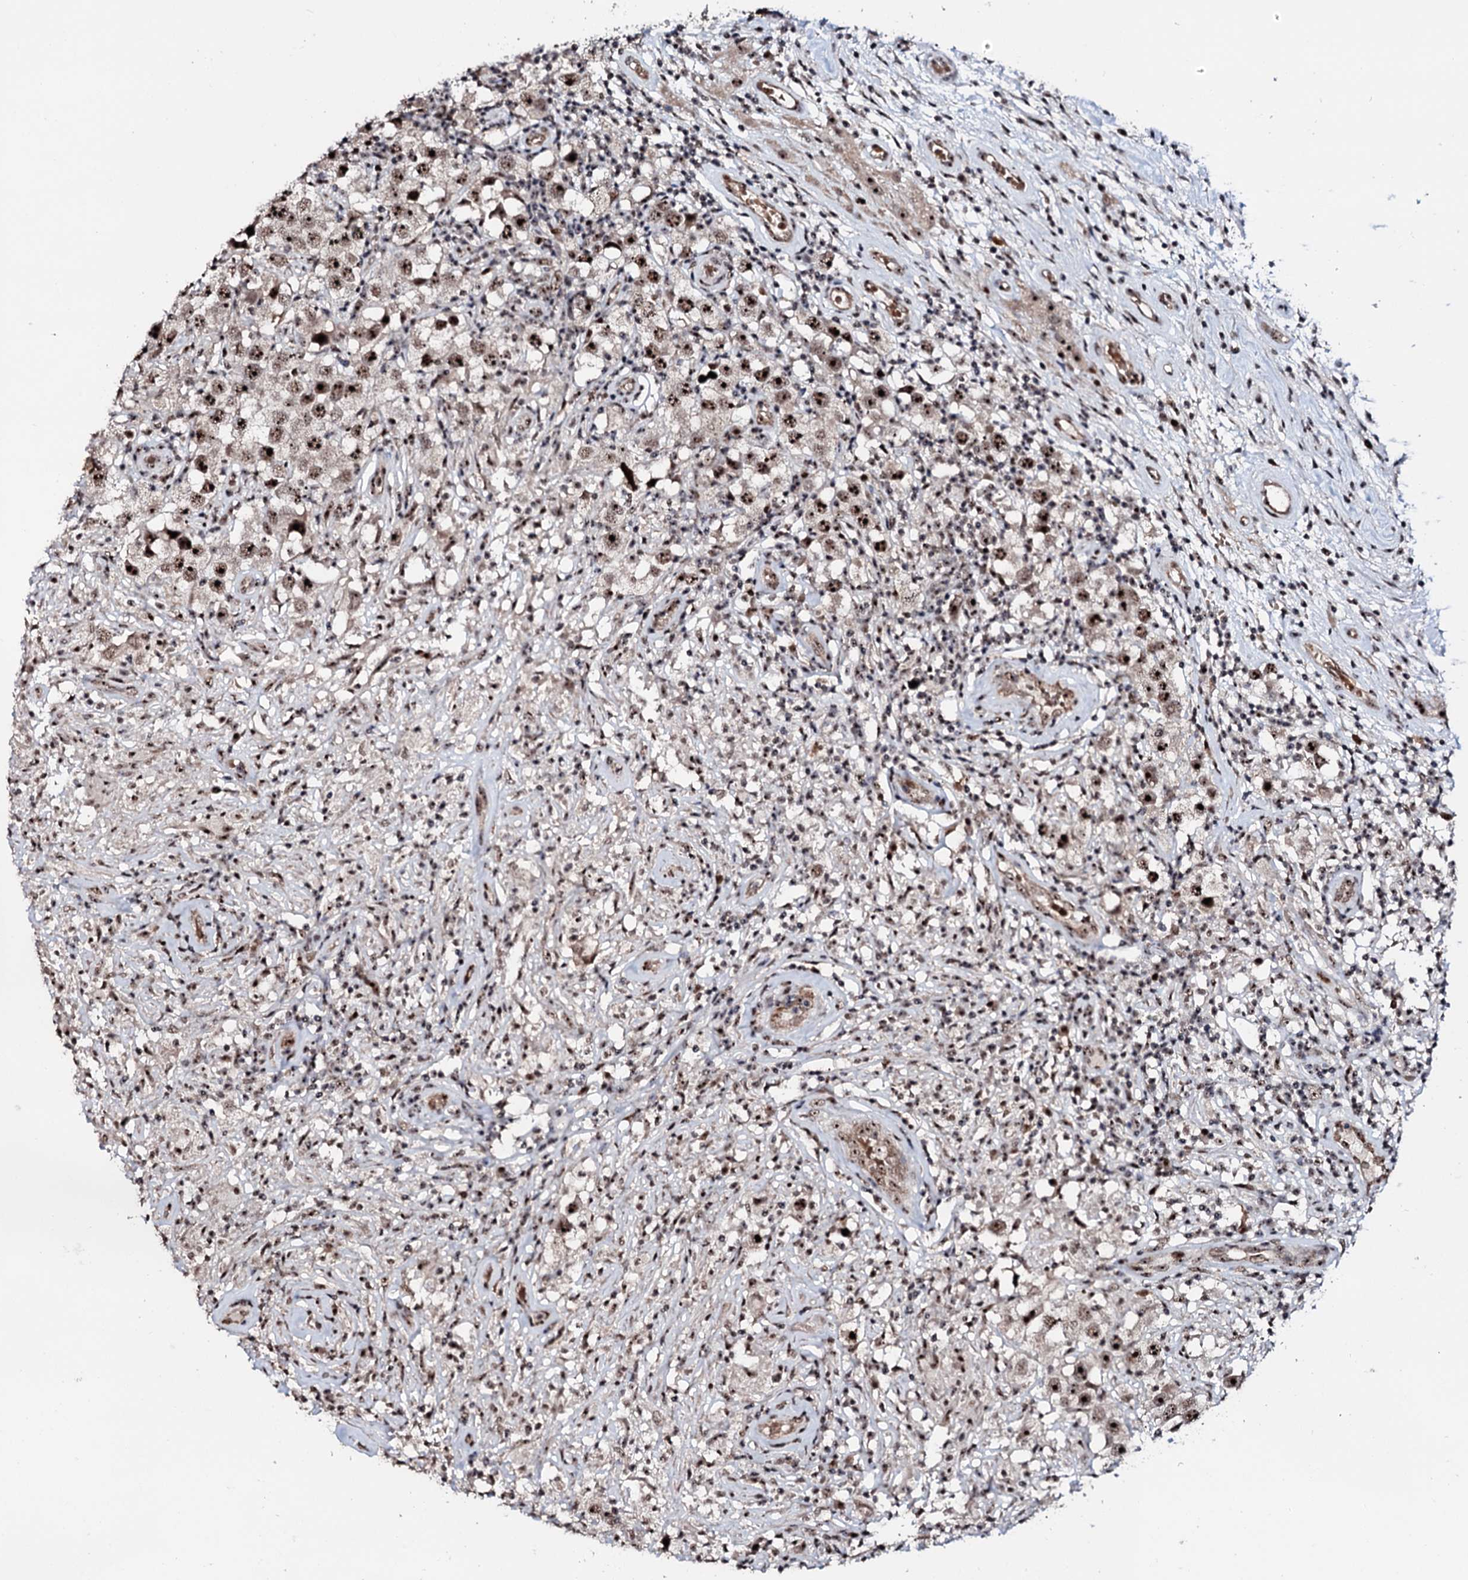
{"staining": {"intensity": "moderate", "quantity": ">75%", "location": "nuclear"}, "tissue": "testis cancer", "cell_type": "Tumor cells", "image_type": "cancer", "snomed": [{"axis": "morphology", "description": "Seminoma, NOS"}, {"axis": "topography", "description": "Testis"}], "caption": "A medium amount of moderate nuclear expression is present in about >75% of tumor cells in seminoma (testis) tissue.", "gene": "NEUROG3", "patient": {"sex": "male", "age": 49}}